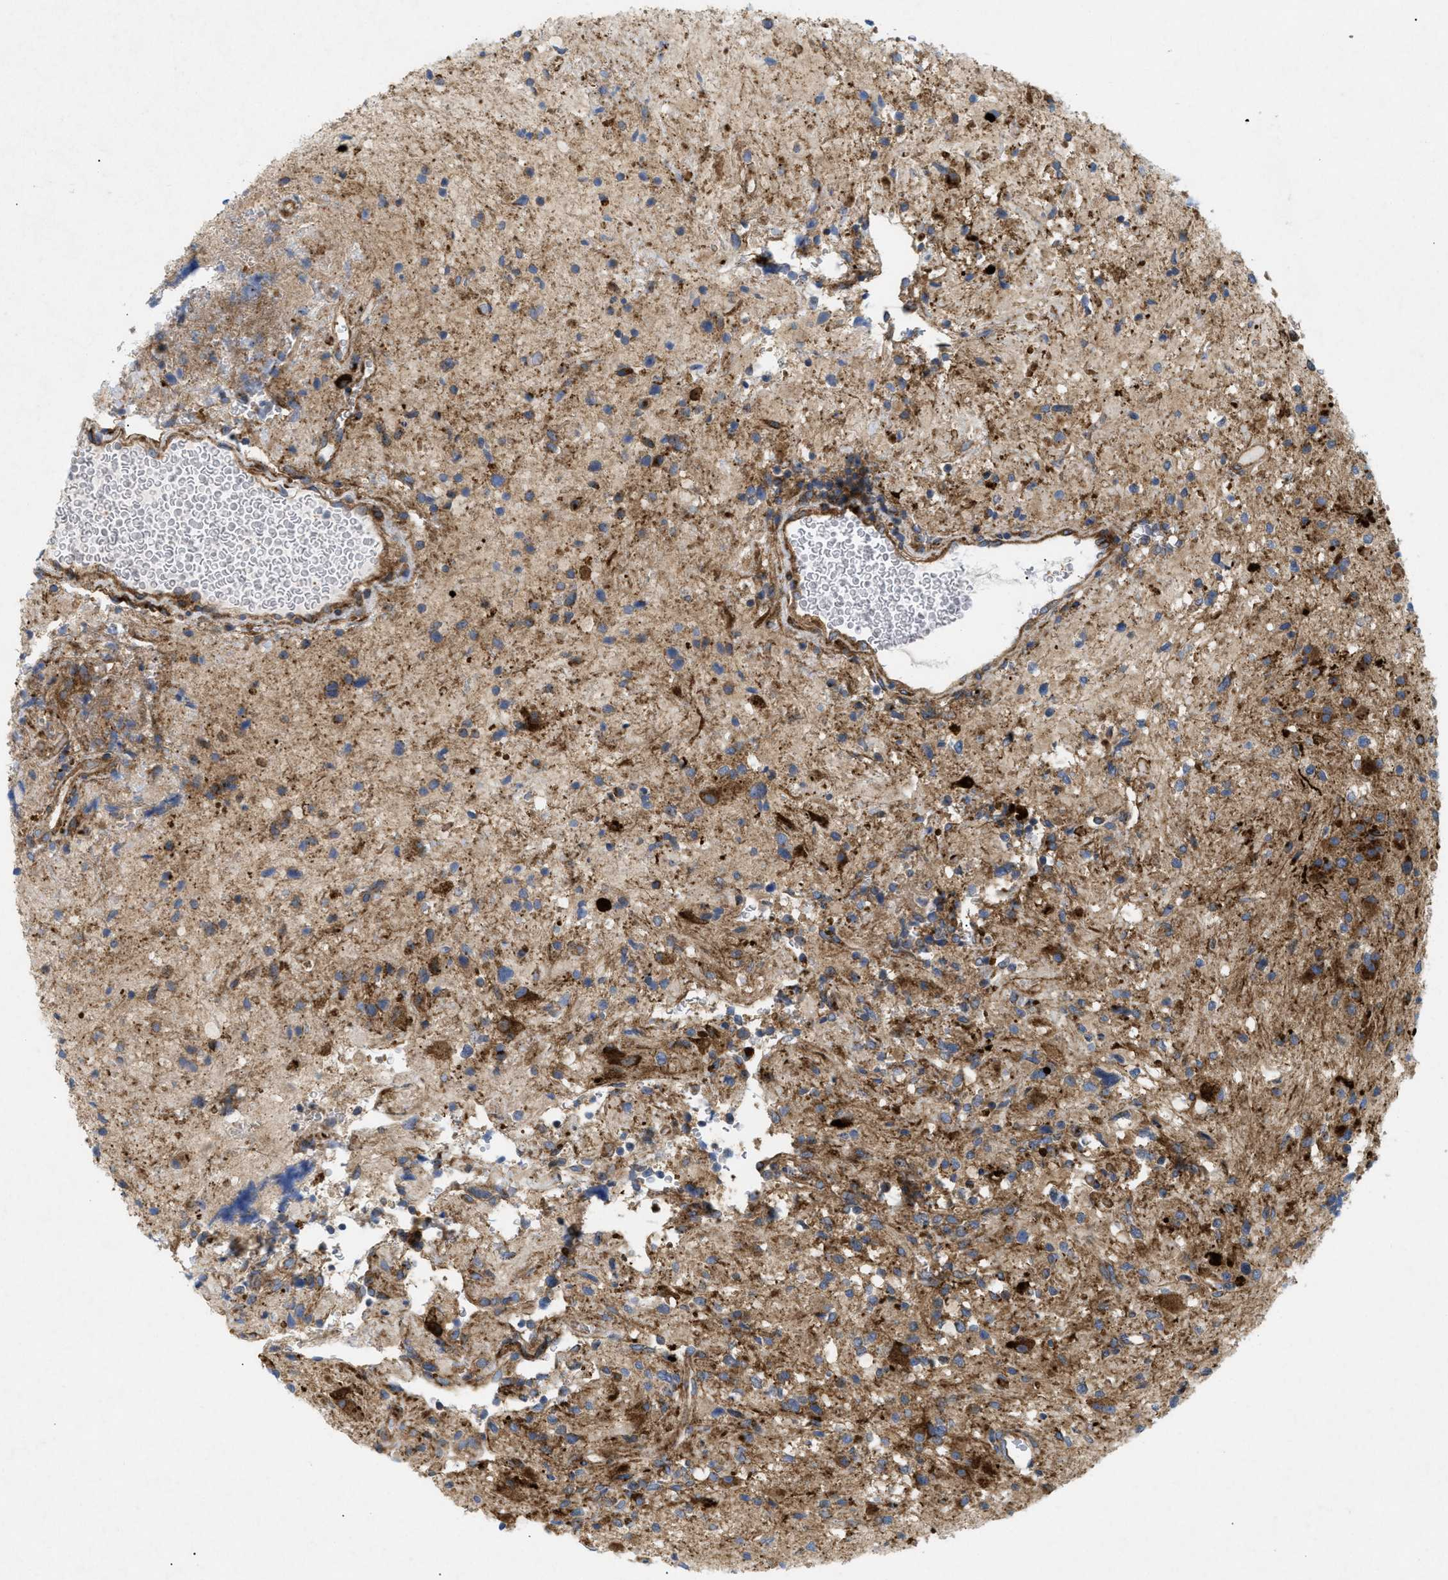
{"staining": {"intensity": "moderate", "quantity": ">75%", "location": "cytoplasmic/membranous"}, "tissue": "glioma", "cell_type": "Tumor cells", "image_type": "cancer", "snomed": [{"axis": "morphology", "description": "Glioma, malignant, High grade"}, {"axis": "topography", "description": "Brain"}], "caption": "Human glioma stained with a protein marker reveals moderate staining in tumor cells.", "gene": "DCTN4", "patient": {"sex": "male", "age": 33}}